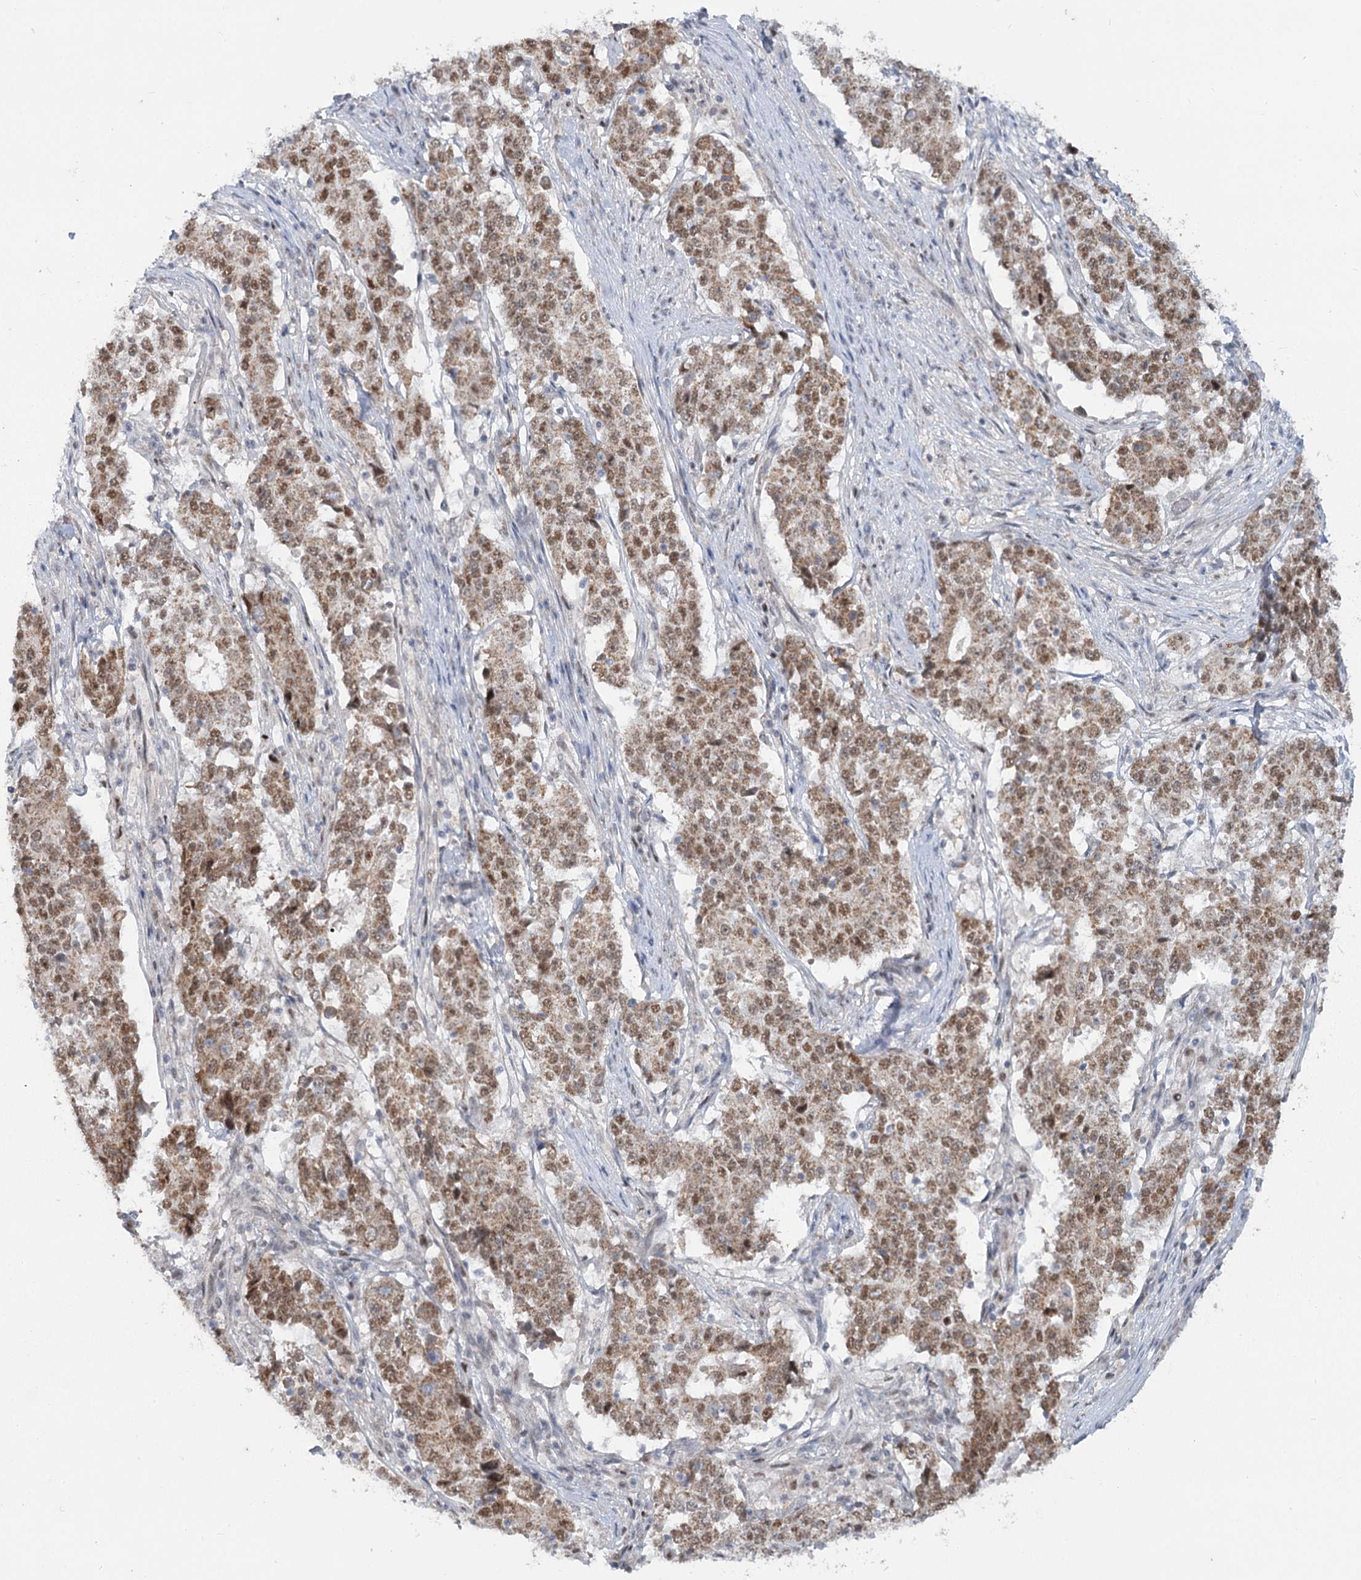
{"staining": {"intensity": "moderate", "quantity": ">75%", "location": "cytoplasmic/membranous,nuclear"}, "tissue": "stomach cancer", "cell_type": "Tumor cells", "image_type": "cancer", "snomed": [{"axis": "morphology", "description": "Adenocarcinoma, NOS"}, {"axis": "topography", "description": "Stomach"}], "caption": "An immunohistochemistry histopathology image of neoplastic tissue is shown. Protein staining in brown labels moderate cytoplasmic/membranous and nuclear positivity in stomach cancer (adenocarcinoma) within tumor cells. (brown staining indicates protein expression, while blue staining denotes nuclei).", "gene": "MTG1", "patient": {"sex": "male", "age": 59}}